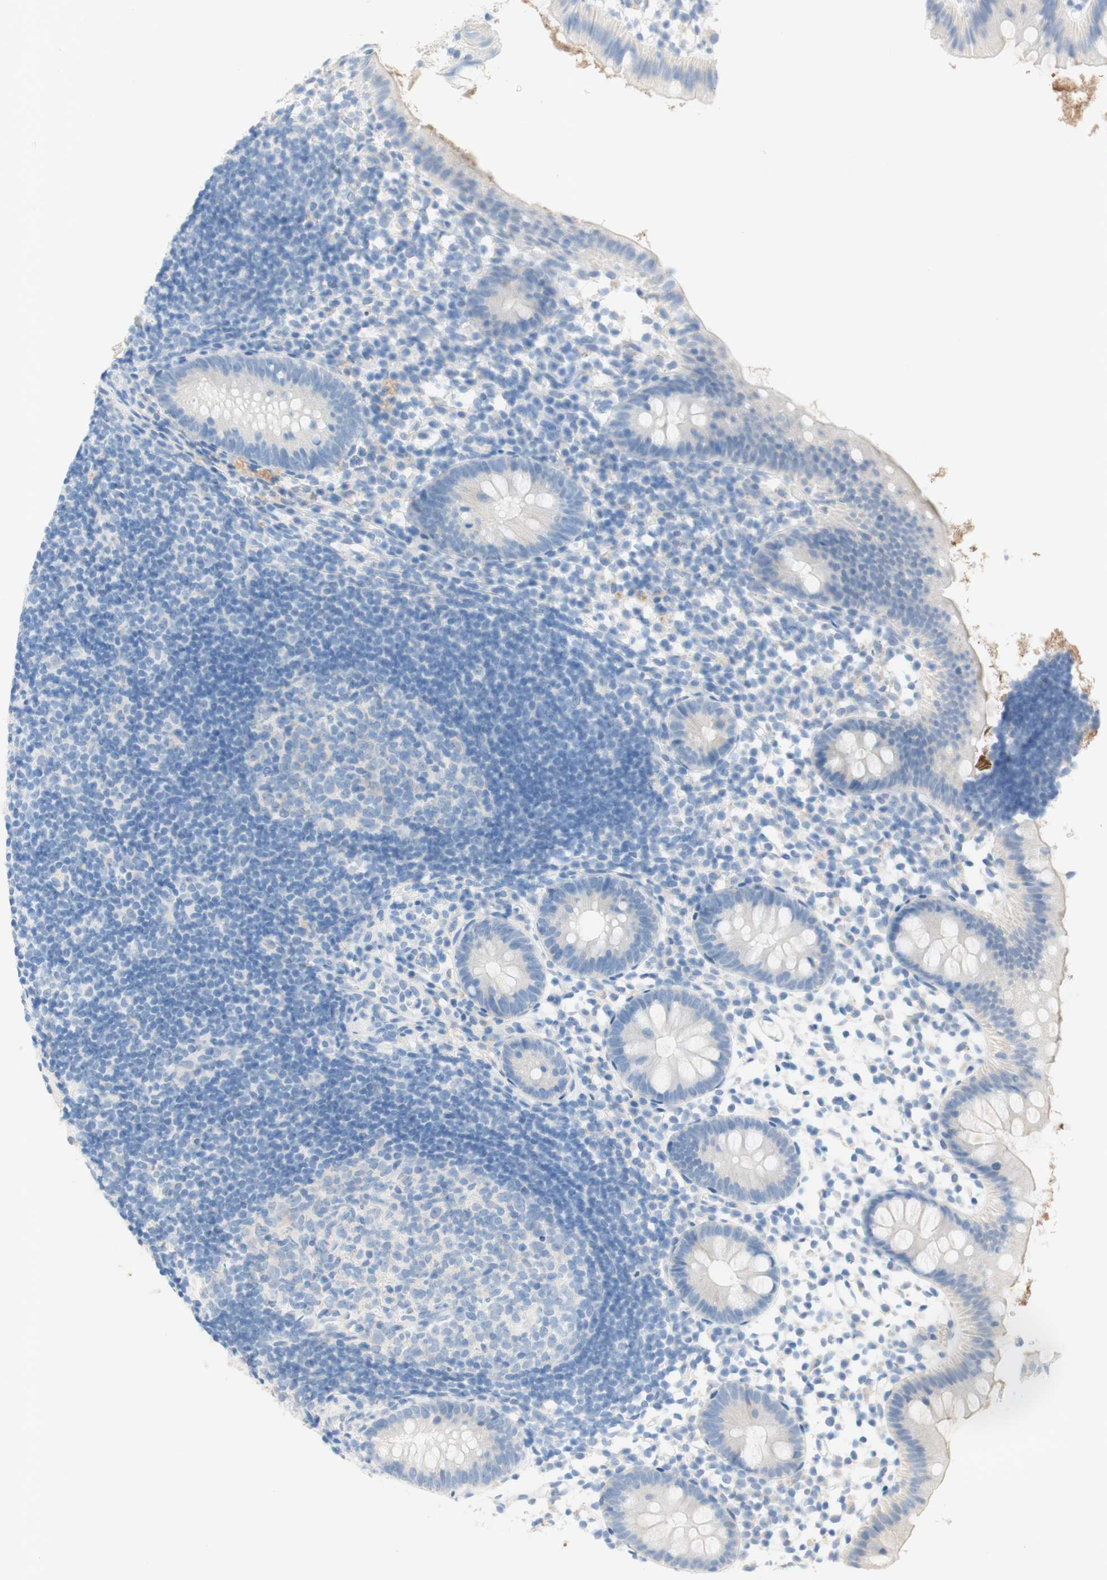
{"staining": {"intensity": "negative", "quantity": "none", "location": "none"}, "tissue": "appendix", "cell_type": "Glandular cells", "image_type": "normal", "snomed": [{"axis": "morphology", "description": "Normal tissue, NOS"}, {"axis": "topography", "description": "Appendix"}], "caption": "Immunohistochemical staining of normal appendix shows no significant positivity in glandular cells. The staining was performed using DAB to visualize the protein expression in brown, while the nuclei were stained in blue with hematoxylin (Magnification: 20x).", "gene": "POLR2J3", "patient": {"sex": "female", "age": 20}}